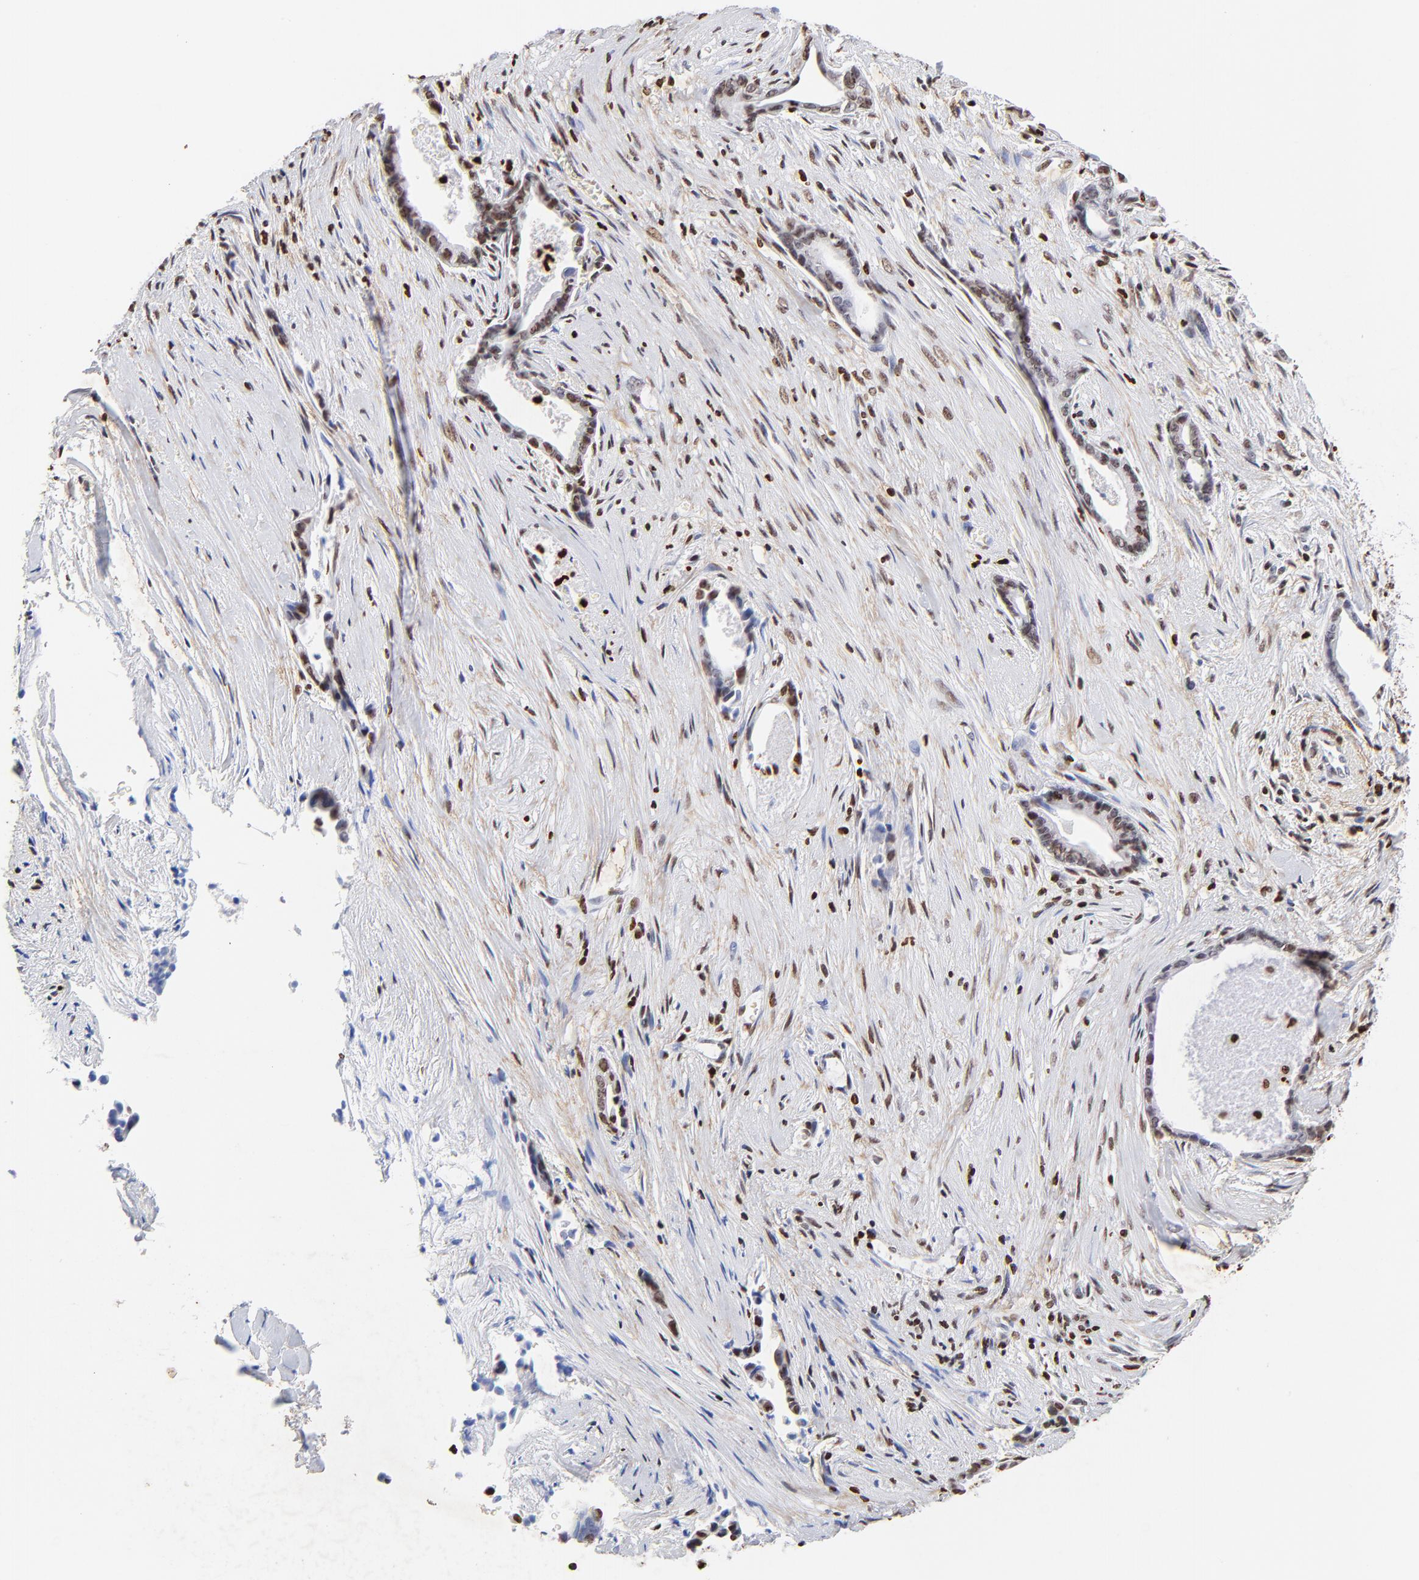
{"staining": {"intensity": "moderate", "quantity": "25%-75%", "location": "nuclear"}, "tissue": "liver cancer", "cell_type": "Tumor cells", "image_type": "cancer", "snomed": [{"axis": "morphology", "description": "Cholangiocarcinoma"}, {"axis": "topography", "description": "Liver"}], "caption": "Liver cancer stained with a brown dye displays moderate nuclear positive positivity in about 25%-75% of tumor cells.", "gene": "FBH1", "patient": {"sex": "female", "age": 55}}